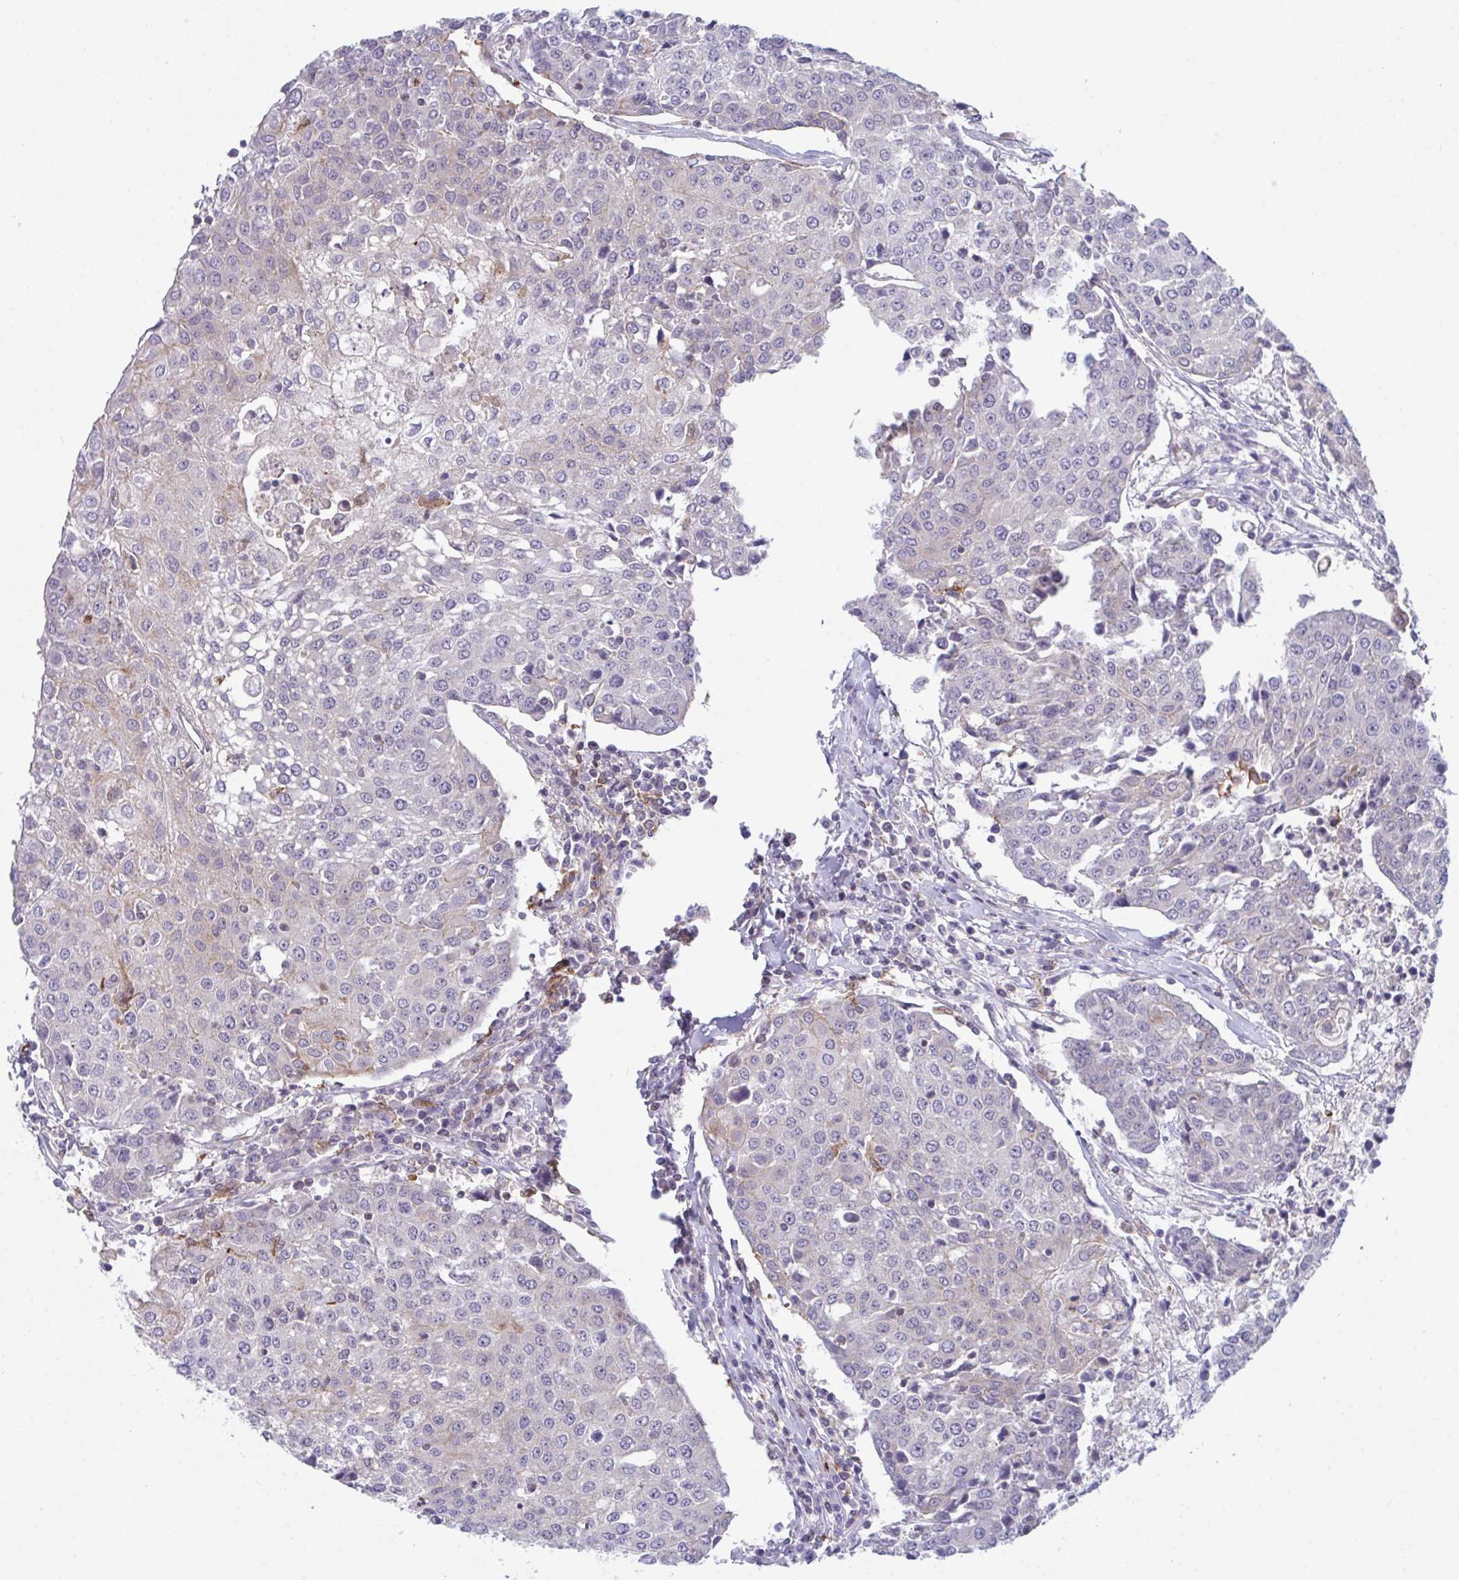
{"staining": {"intensity": "negative", "quantity": "none", "location": "none"}, "tissue": "urothelial cancer", "cell_type": "Tumor cells", "image_type": "cancer", "snomed": [{"axis": "morphology", "description": "Urothelial carcinoma, High grade"}, {"axis": "topography", "description": "Urinary bladder"}], "caption": "Immunohistochemistry (IHC) photomicrograph of neoplastic tissue: human high-grade urothelial carcinoma stained with DAB reveals no significant protein positivity in tumor cells.", "gene": "DISP2", "patient": {"sex": "female", "age": 85}}